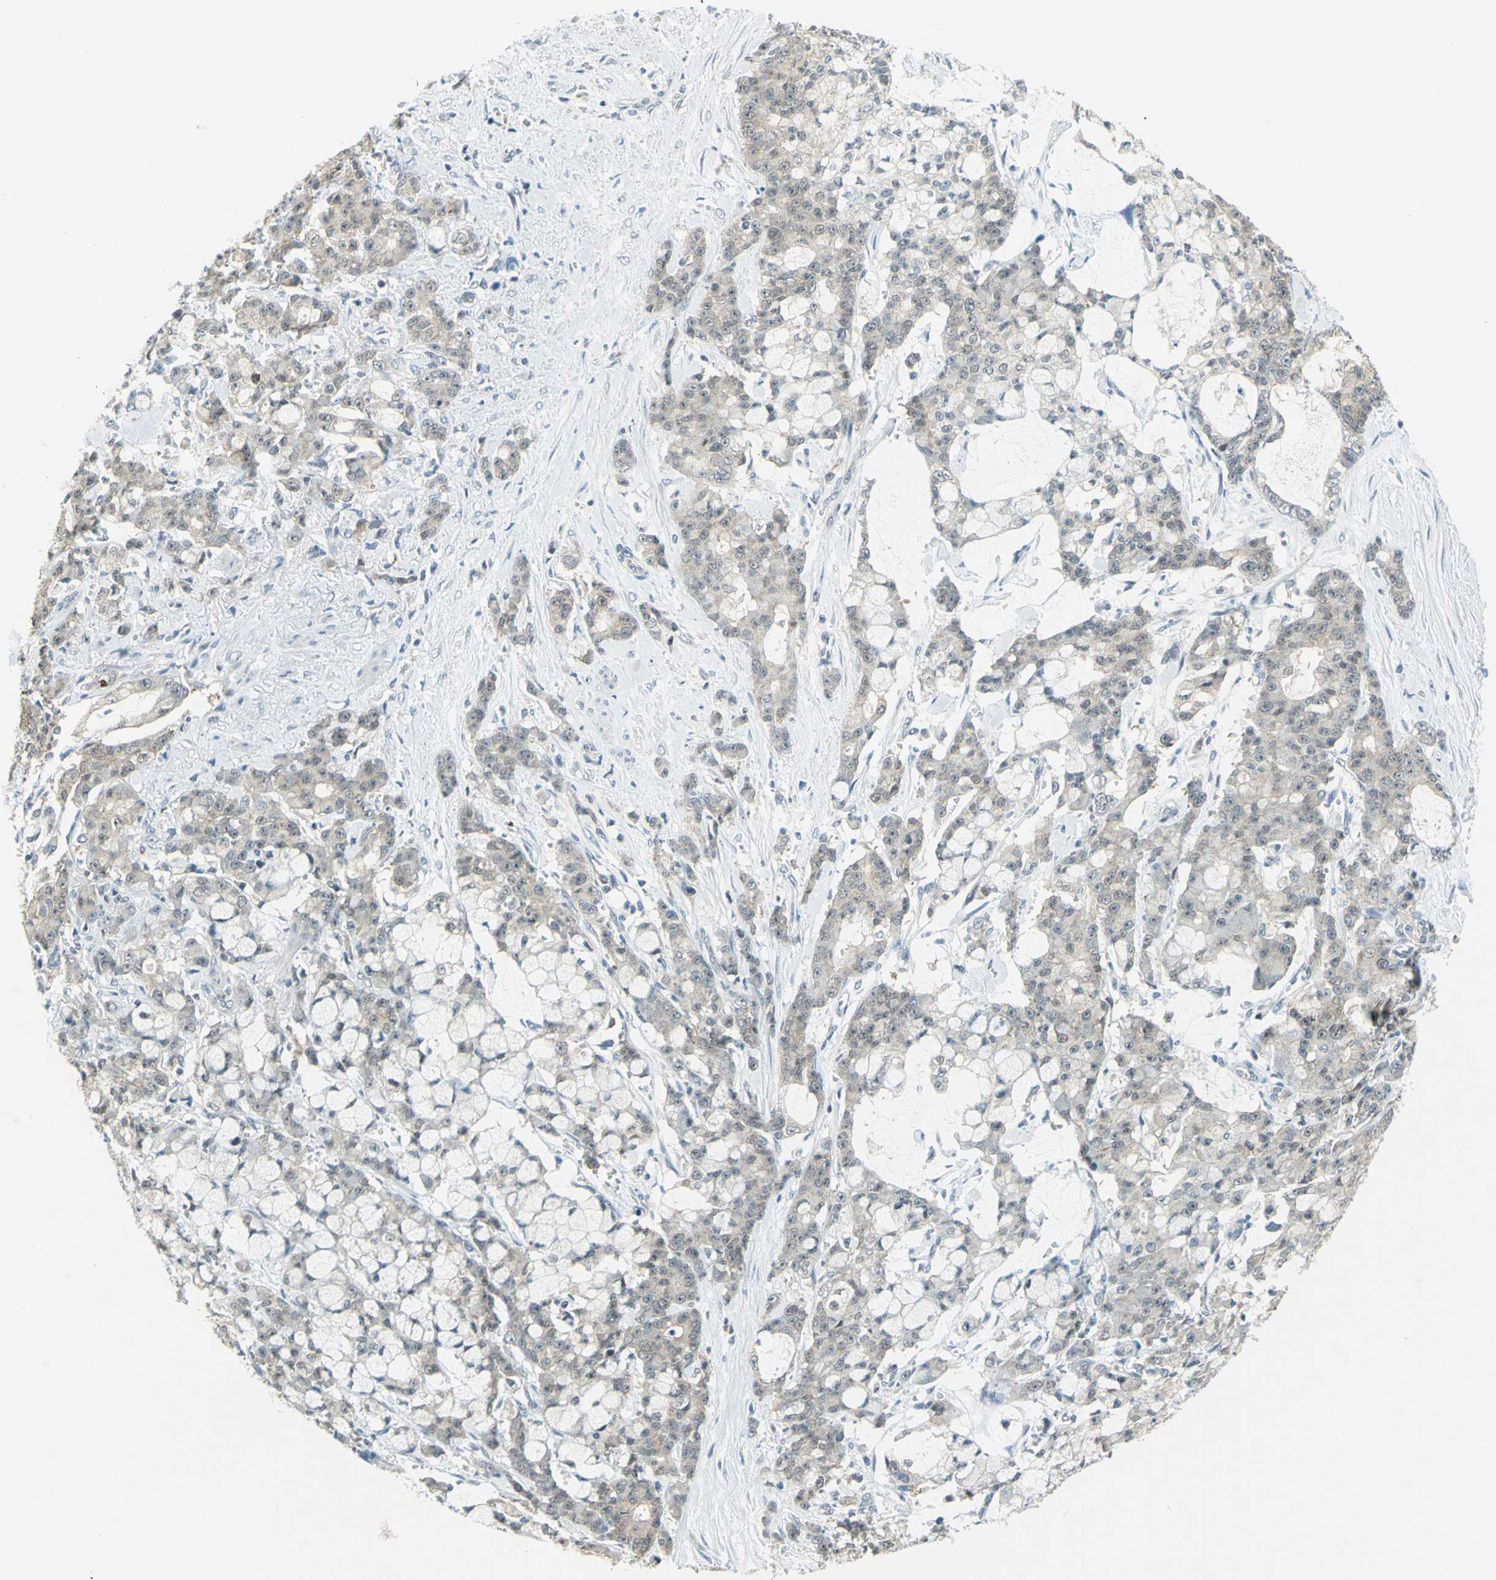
{"staining": {"intensity": "weak", "quantity": ">75%", "location": "cytoplasmic/membranous"}, "tissue": "pancreatic cancer", "cell_type": "Tumor cells", "image_type": "cancer", "snomed": [{"axis": "morphology", "description": "Adenocarcinoma, NOS"}, {"axis": "topography", "description": "Pancreas"}], "caption": "Protein analysis of pancreatic adenocarcinoma tissue demonstrates weak cytoplasmic/membranous positivity in approximately >75% of tumor cells. The protein is shown in brown color, while the nuclei are stained blue.", "gene": "PIN1", "patient": {"sex": "female", "age": 73}}